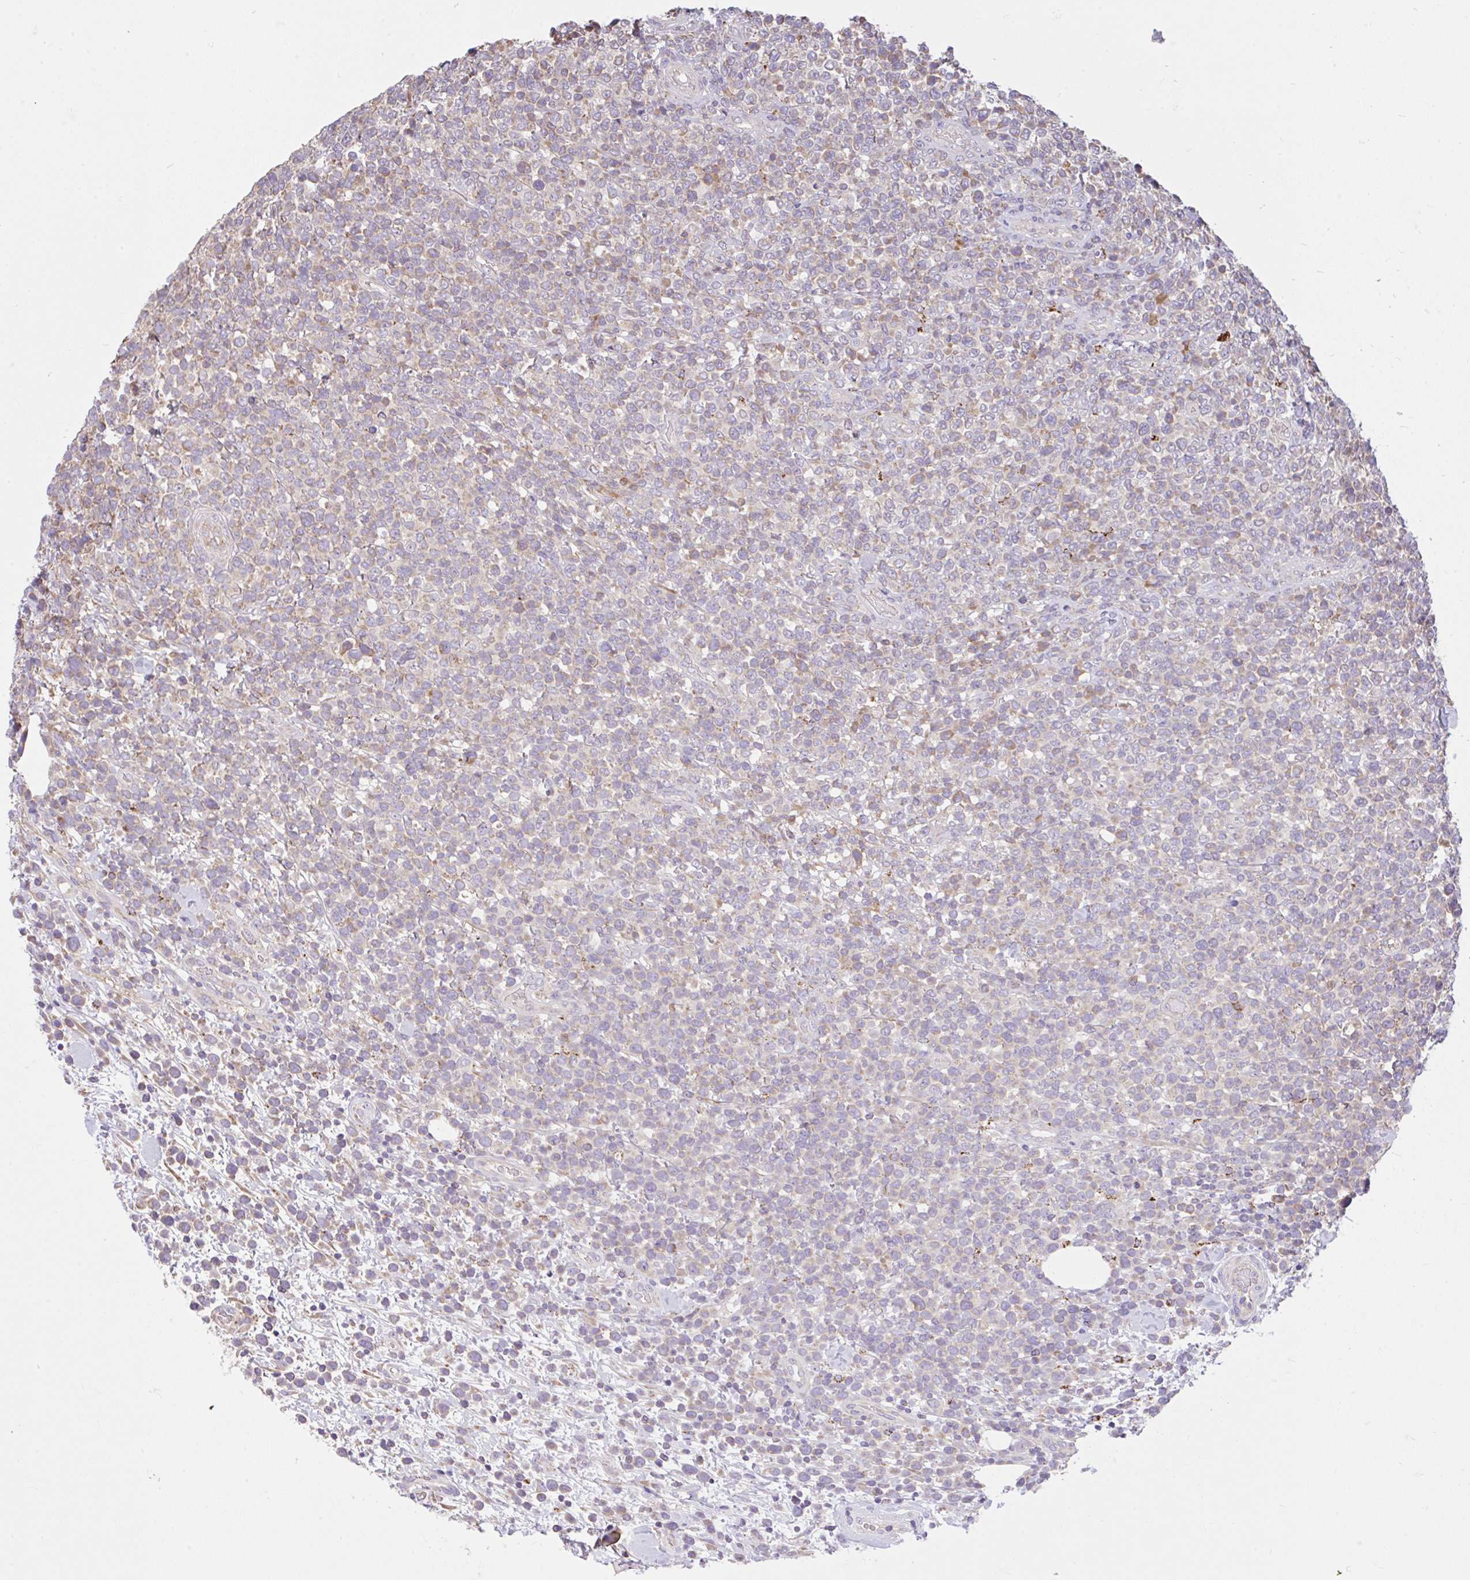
{"staining": {"intensity": "moderate", "quantity": "<25%", "location": "cytoplasmic/membranous"}, "tissue": "lymphoma", "cell_type": "Tumor cells", "image_type": "cancer", "snomed": [{"axis": "morphology", "description": "Malignant lymphoma, non-Hodgkin's type, High grade"}, {"axis": "topography", "description": "Soft tissue"}], "caption": "A brown stain highlights moderate cytoplasmic/membranous staining of a protein in high-grade malignant lymphoma, non-Hodgkin's type tumor cells.", "gene": "RALBP1", "patient": {"sex": "female", "age": 56}}